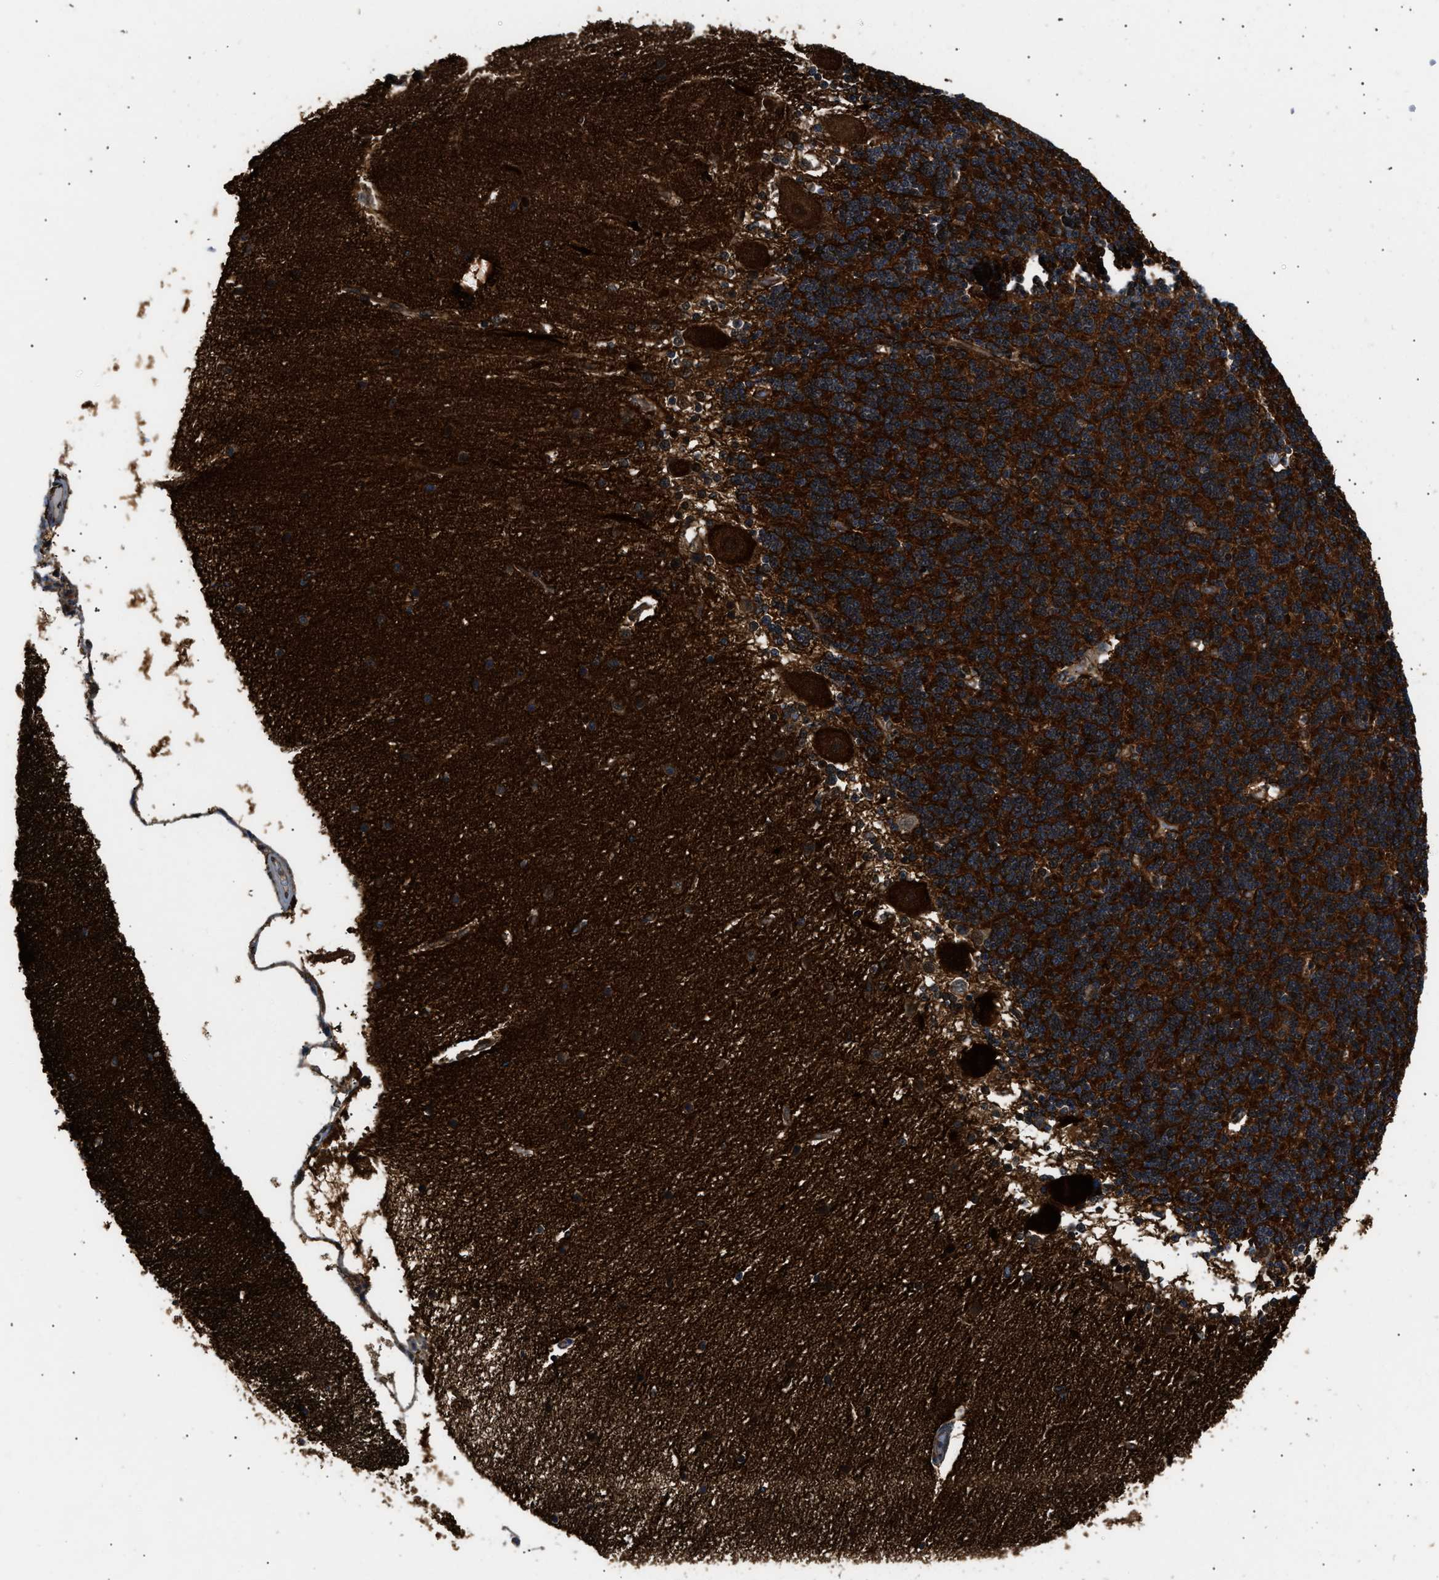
{"staining": {"intensity": "strong", "quantity": ">75%", "location": "cytoplasmic/membranous"}, "tissue": "cerebellum", "cell_type": "Cells in granular layer", "image_type": "normal", "snomed": [{"axis": "morphology", "description": "Normal tissue, NOS"}, {"axis": "topography", "description": "Cerebellum"}], "caption": "Protein staining of unremarkable cerebellum demonstrates strong cytoplasmic/membranous expression in about >75% of cells in granular layer.", "gene": "COPS2", "patient": {"sex": "female", "age": 54}}